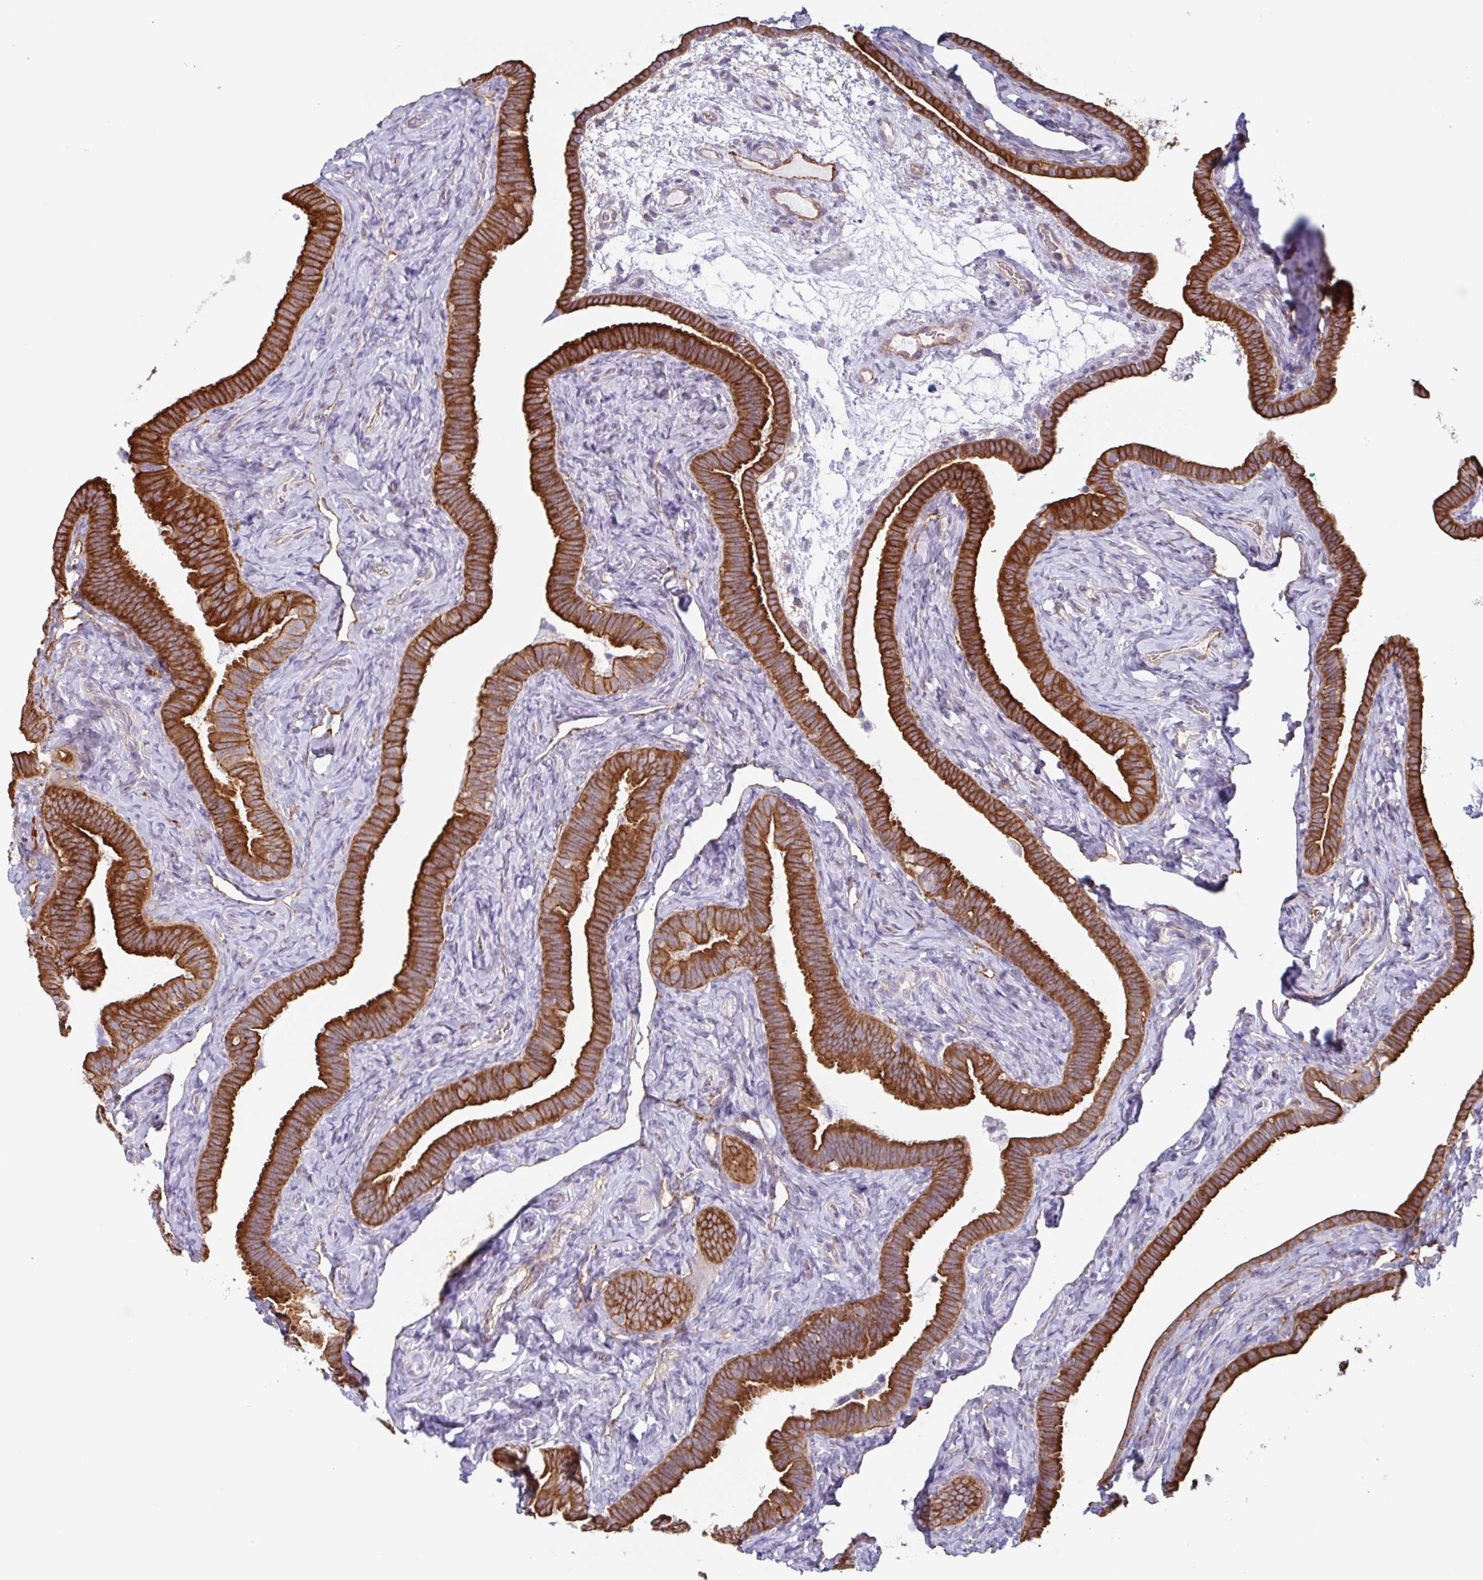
{"staining": {"intensity": "strong", "quantity": ">75%", "location": "cytoplasmic/membranous"}, "tissue": "fallopian tube", "cell_type": "Glandular cells", "image_type": "normal", "snomed": [{"axis": "morphology", "description": "Normal tissue, NOS"}, {"axis": "topography", "description": "Fallopian tube"}], "caption": "Immunohistochemistry (IHC) staining of benign fallopian tube, which demonstrates high levels of strong cytoplasmic/membranous positivity in approximately >75% of glandular cells indicating strong cytoplasmic/membranous protein staining. The staining was performed using DAB (3,3'-diaminobenzidine) (brown) for protein detection and nuclei were counterstained in hematoxylin (blue).", "gene": "MYH10", "patient": {"sex": "female", "age": 69}}